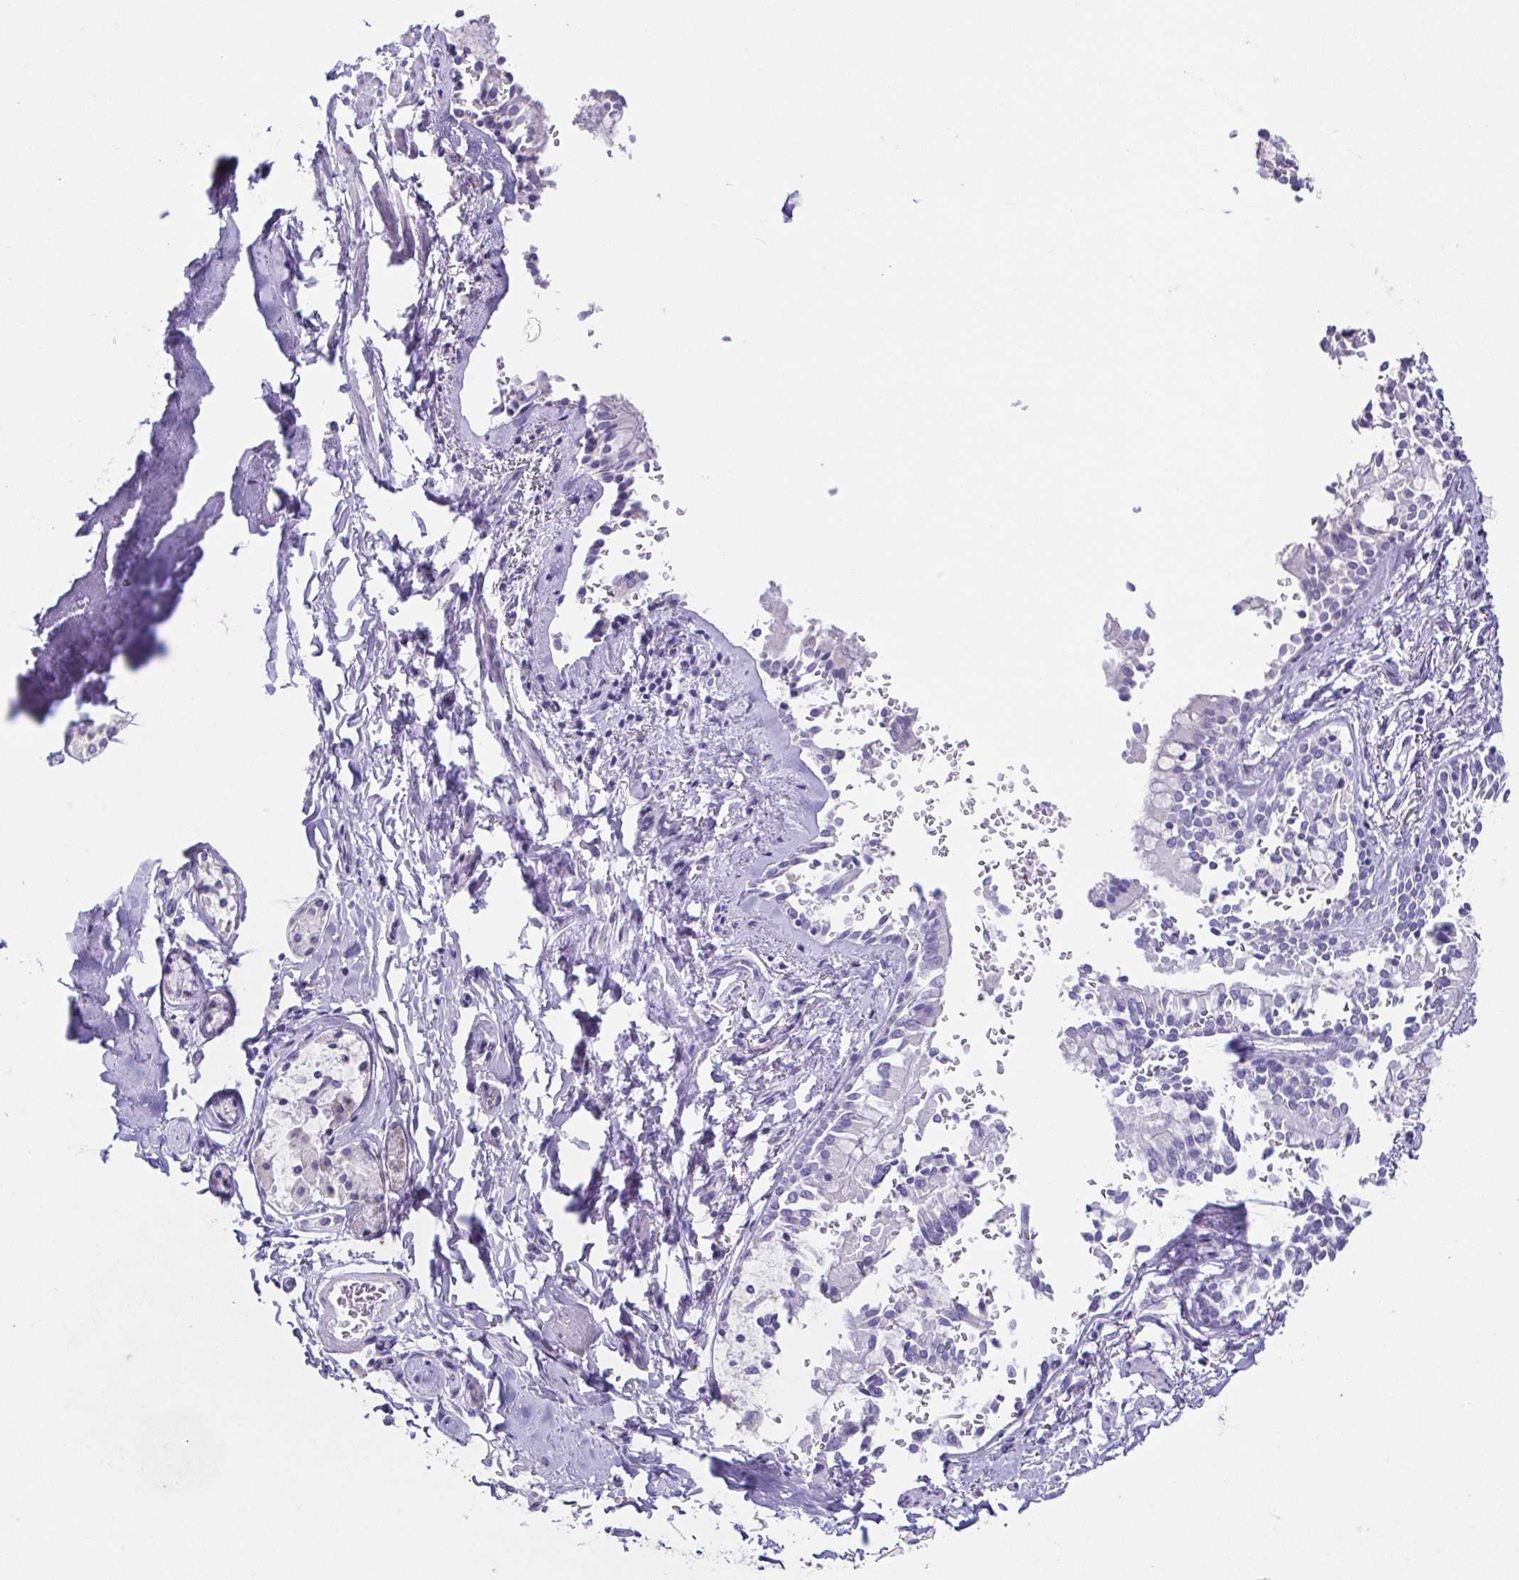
{"staining": {"intensity": "negative", "quantity": "none", "location": "none"}, "tissue": "soft tissue", "cell_type": "Chondrocytes", "image_type": "normal", "snomed": [{"axis": "morphology", "description": "Normal tissue, NOS"}, {"axis": "topography", "description": "Cartilage tissue"}, {"axis": "topography", "description": "Bronchus"}, {"axis": "topography", "description": "Peripheral nerve tissue"}], "caption": "IHC of normal human soft tissue reveals no staining in chondrocytes.", "gene": "RDH11", "patient": {"sex": "male", "age": 67}}